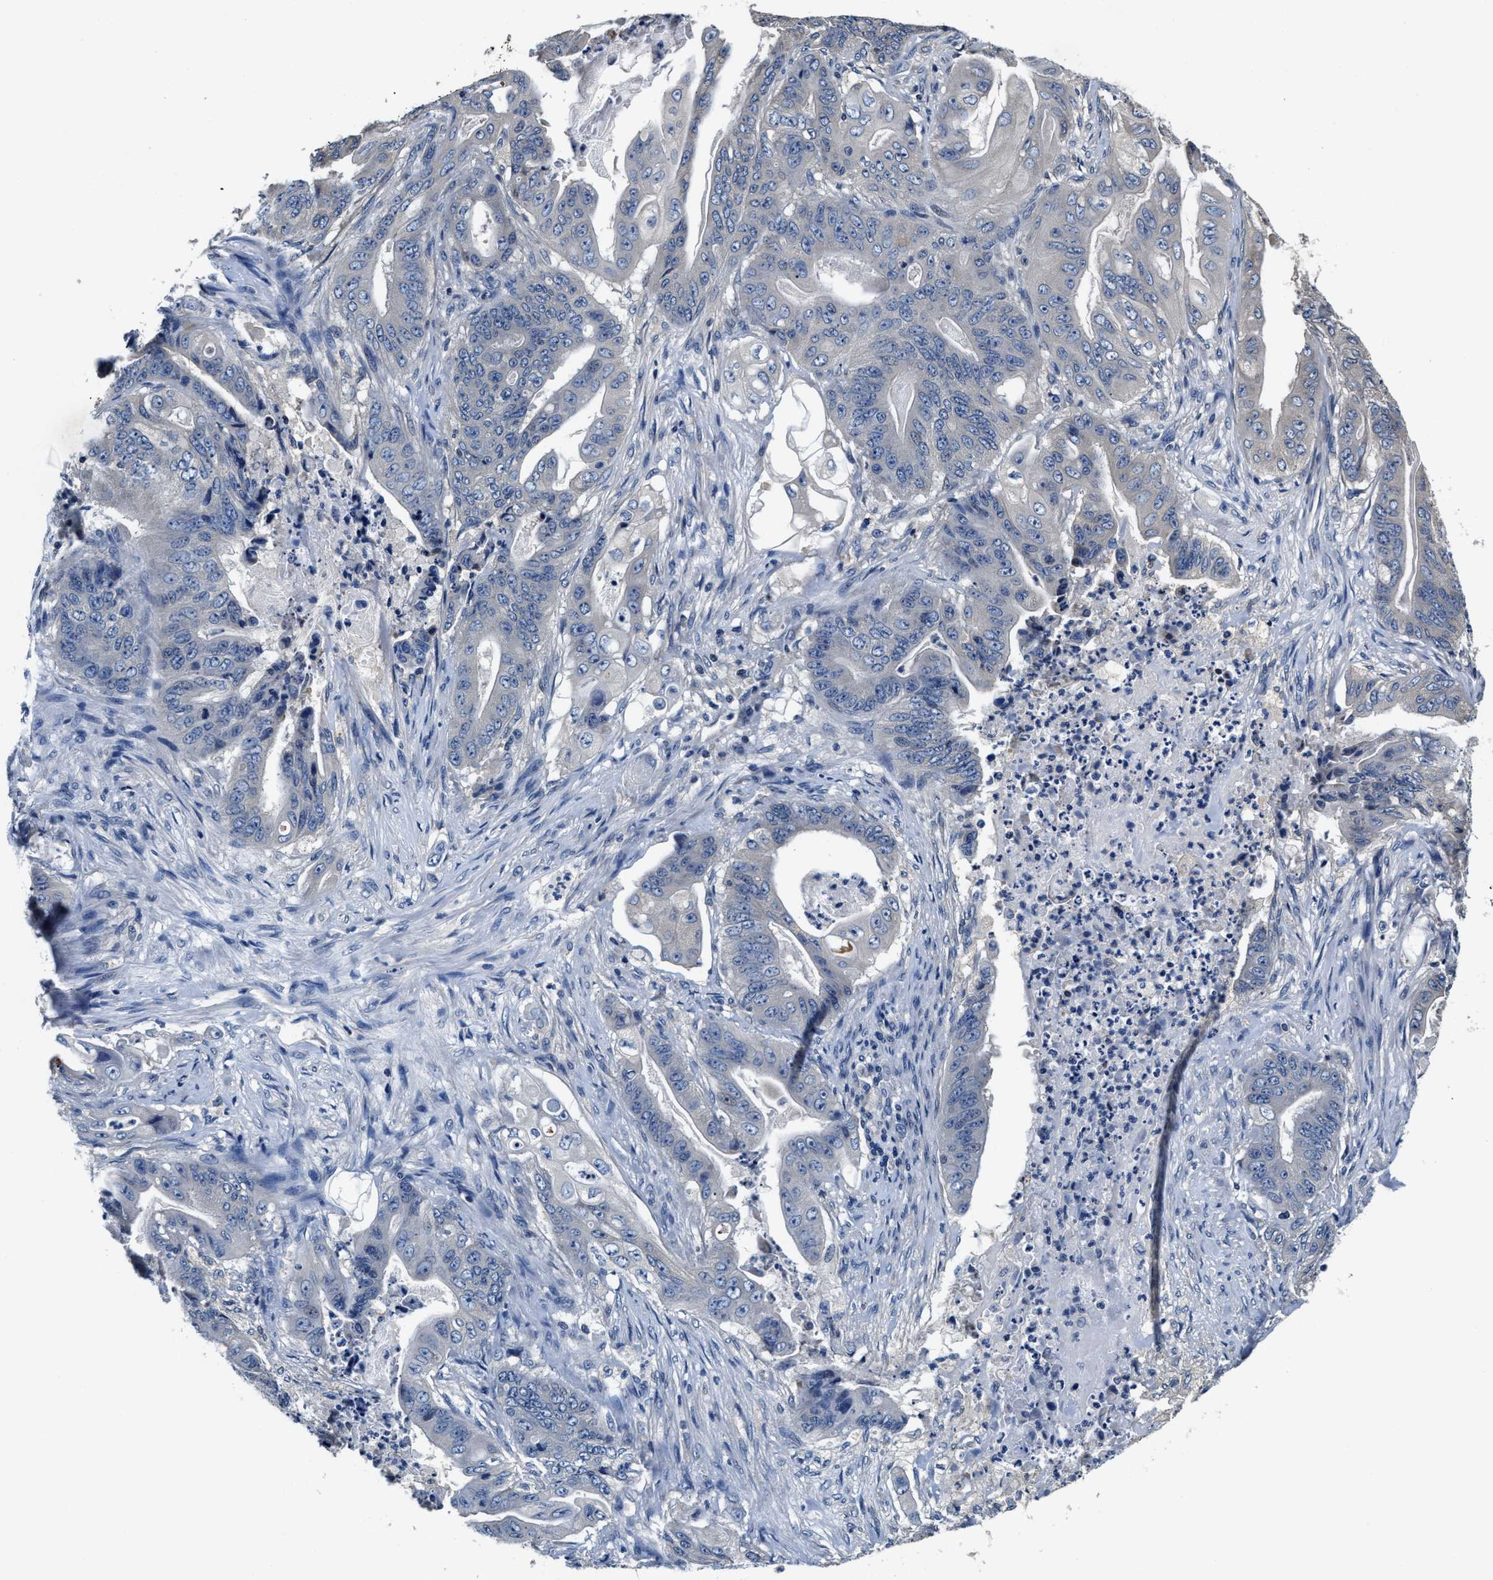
{"staining": {"intensity": "negative", "quantity": "none", "location": "none"}, "tissue": "stomach cancer", "cell_type": "Tumor cells", "image_type": "cancer", "snomed": [{"axis": "morphology", "description": "Adenocarcinoma, NOS"}, {"axis": "topography", "description": "Stomach"}], "caption": "Immunohistochemistry photomicrograph of adenocarcinoma (stomach) stained for a protein (brown), which exhibits no positivity in tumor cells.", "gene": "ANKIB1", "patient": {"sex": "female", "age": 73}}